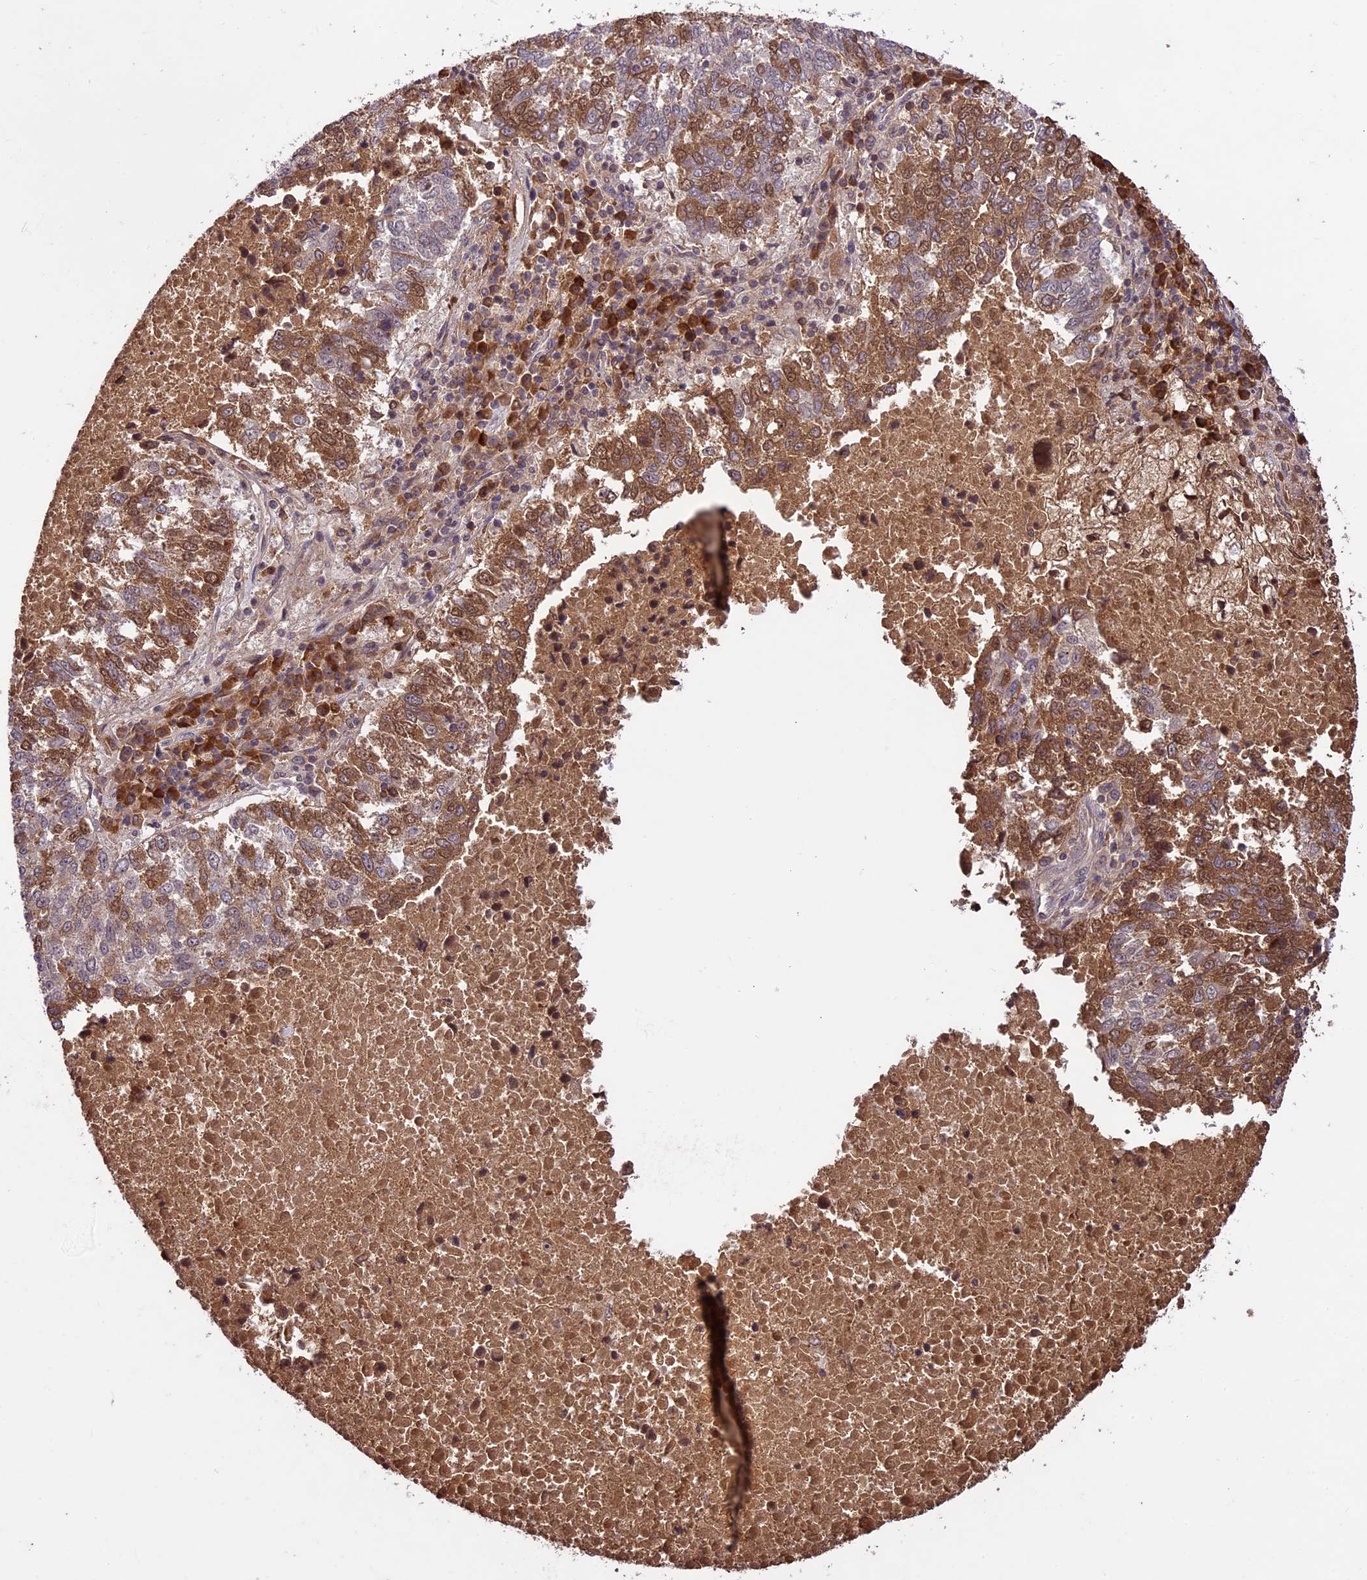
{"staining": {"intensity": "moderate", "quantity": ">75%", "location": "cytoplasmic/membranous,nuclear"}, "tissue": "lung cancer", "cell_type": "Tumor cells", "image_type": "cancer", "snomed": [{"axis": "morphology", "description": "Squamous cell carcinoma, NOS"}, {"axis": "topography", "description": "Lung"}], "caption": "Brown immunohistochemical staining in lung cancer (squamous cell carcinoma) demonstrates moderate cytoplasmic/membranous and nuclear staining in approximately >75% of tumor cells.", "gene": "ATP10A", "patient": {"sex": "male", "age": 73}}